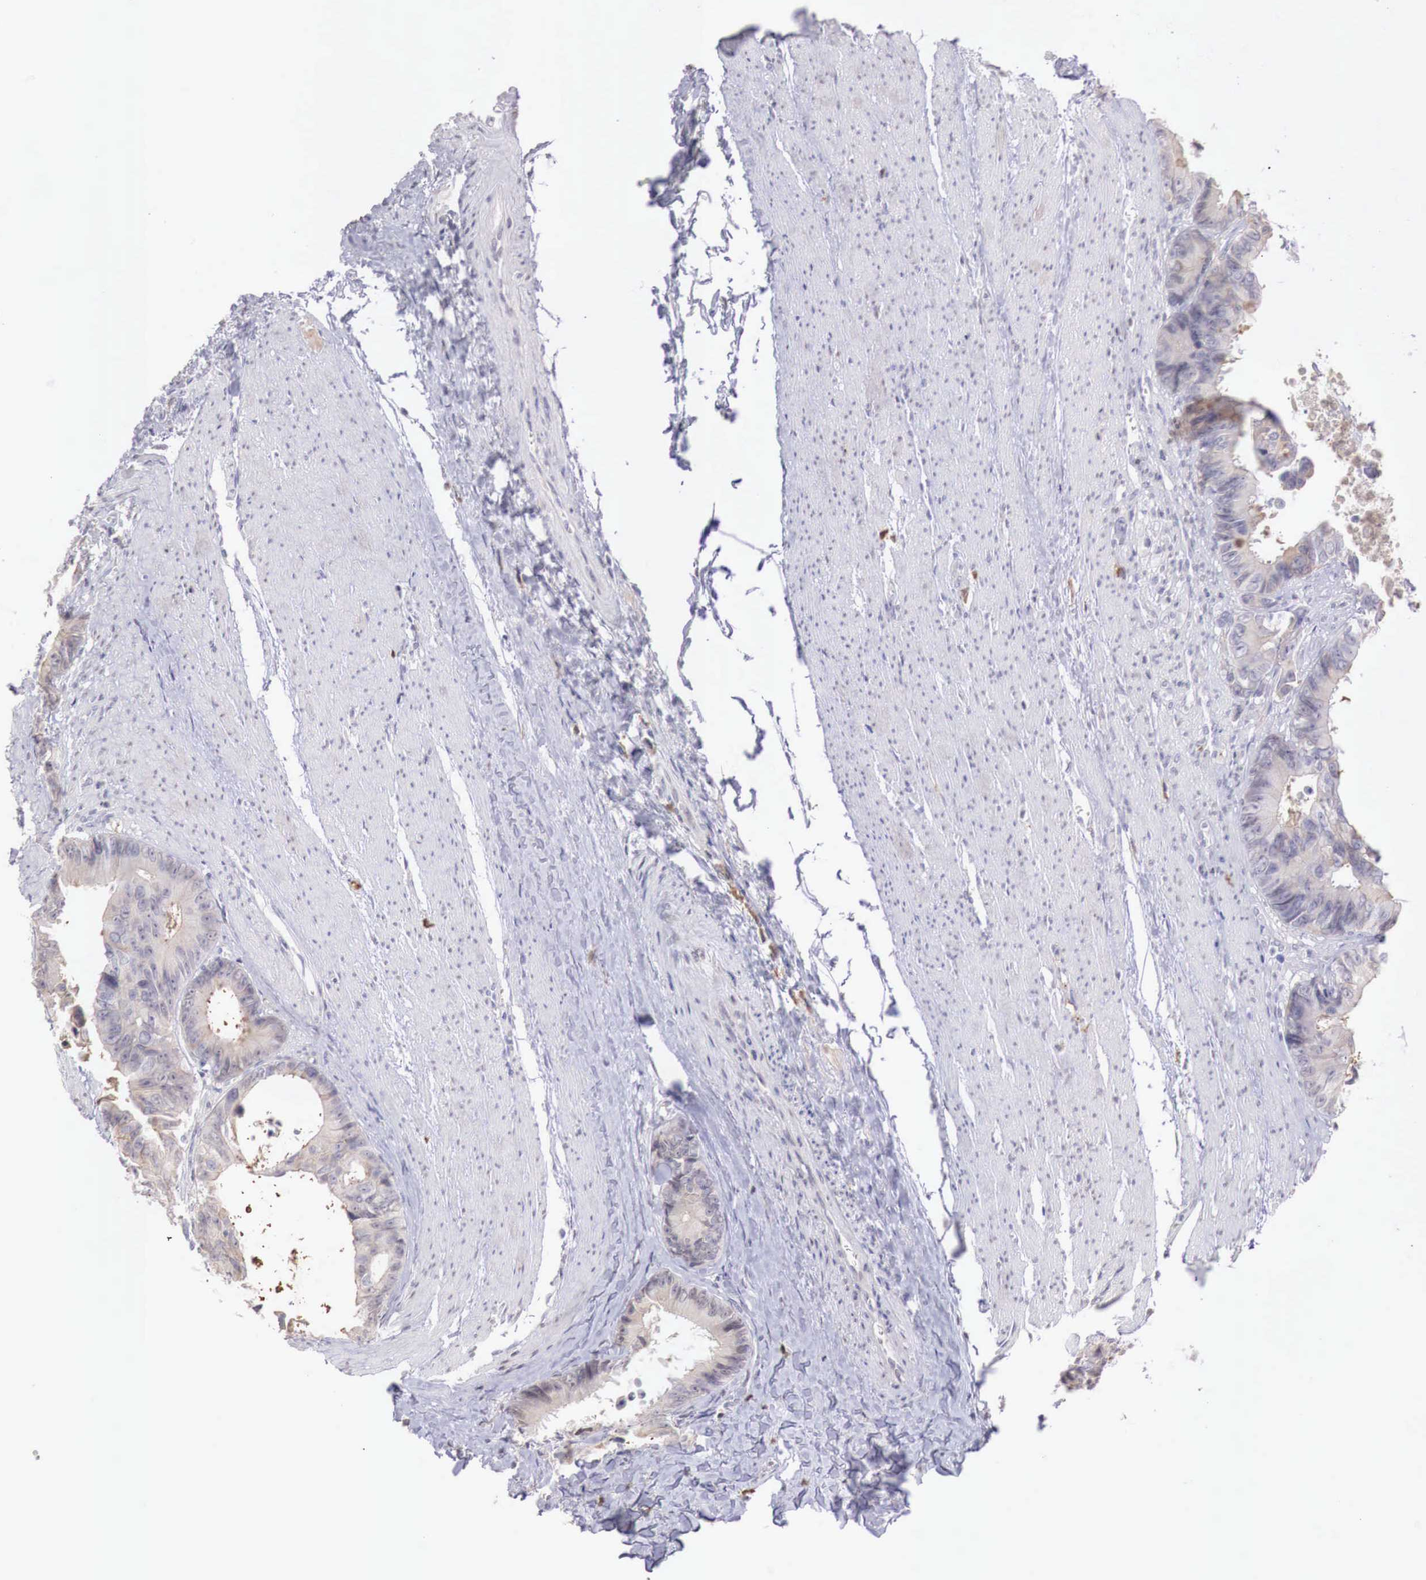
{"staining": {"intensity": "negative", "quantity": "none", "location": "none"}, "tissue": "colorectal cancer", "cell_type": "Tumor cells", "image_type": "cancer", "snomed": [{"axis": "morphology", "description": "Adenocarcinoma, NOS"}, {"axis": "topography", "description": "Rectum"}], "caption": "Immunohistochemical staining of human adenocarcinoma (colorectal) exhibits no significant positivity in tumor cells.", "gene": "XPNPEP2", "patient": {"sex": "female", "age": 98}}